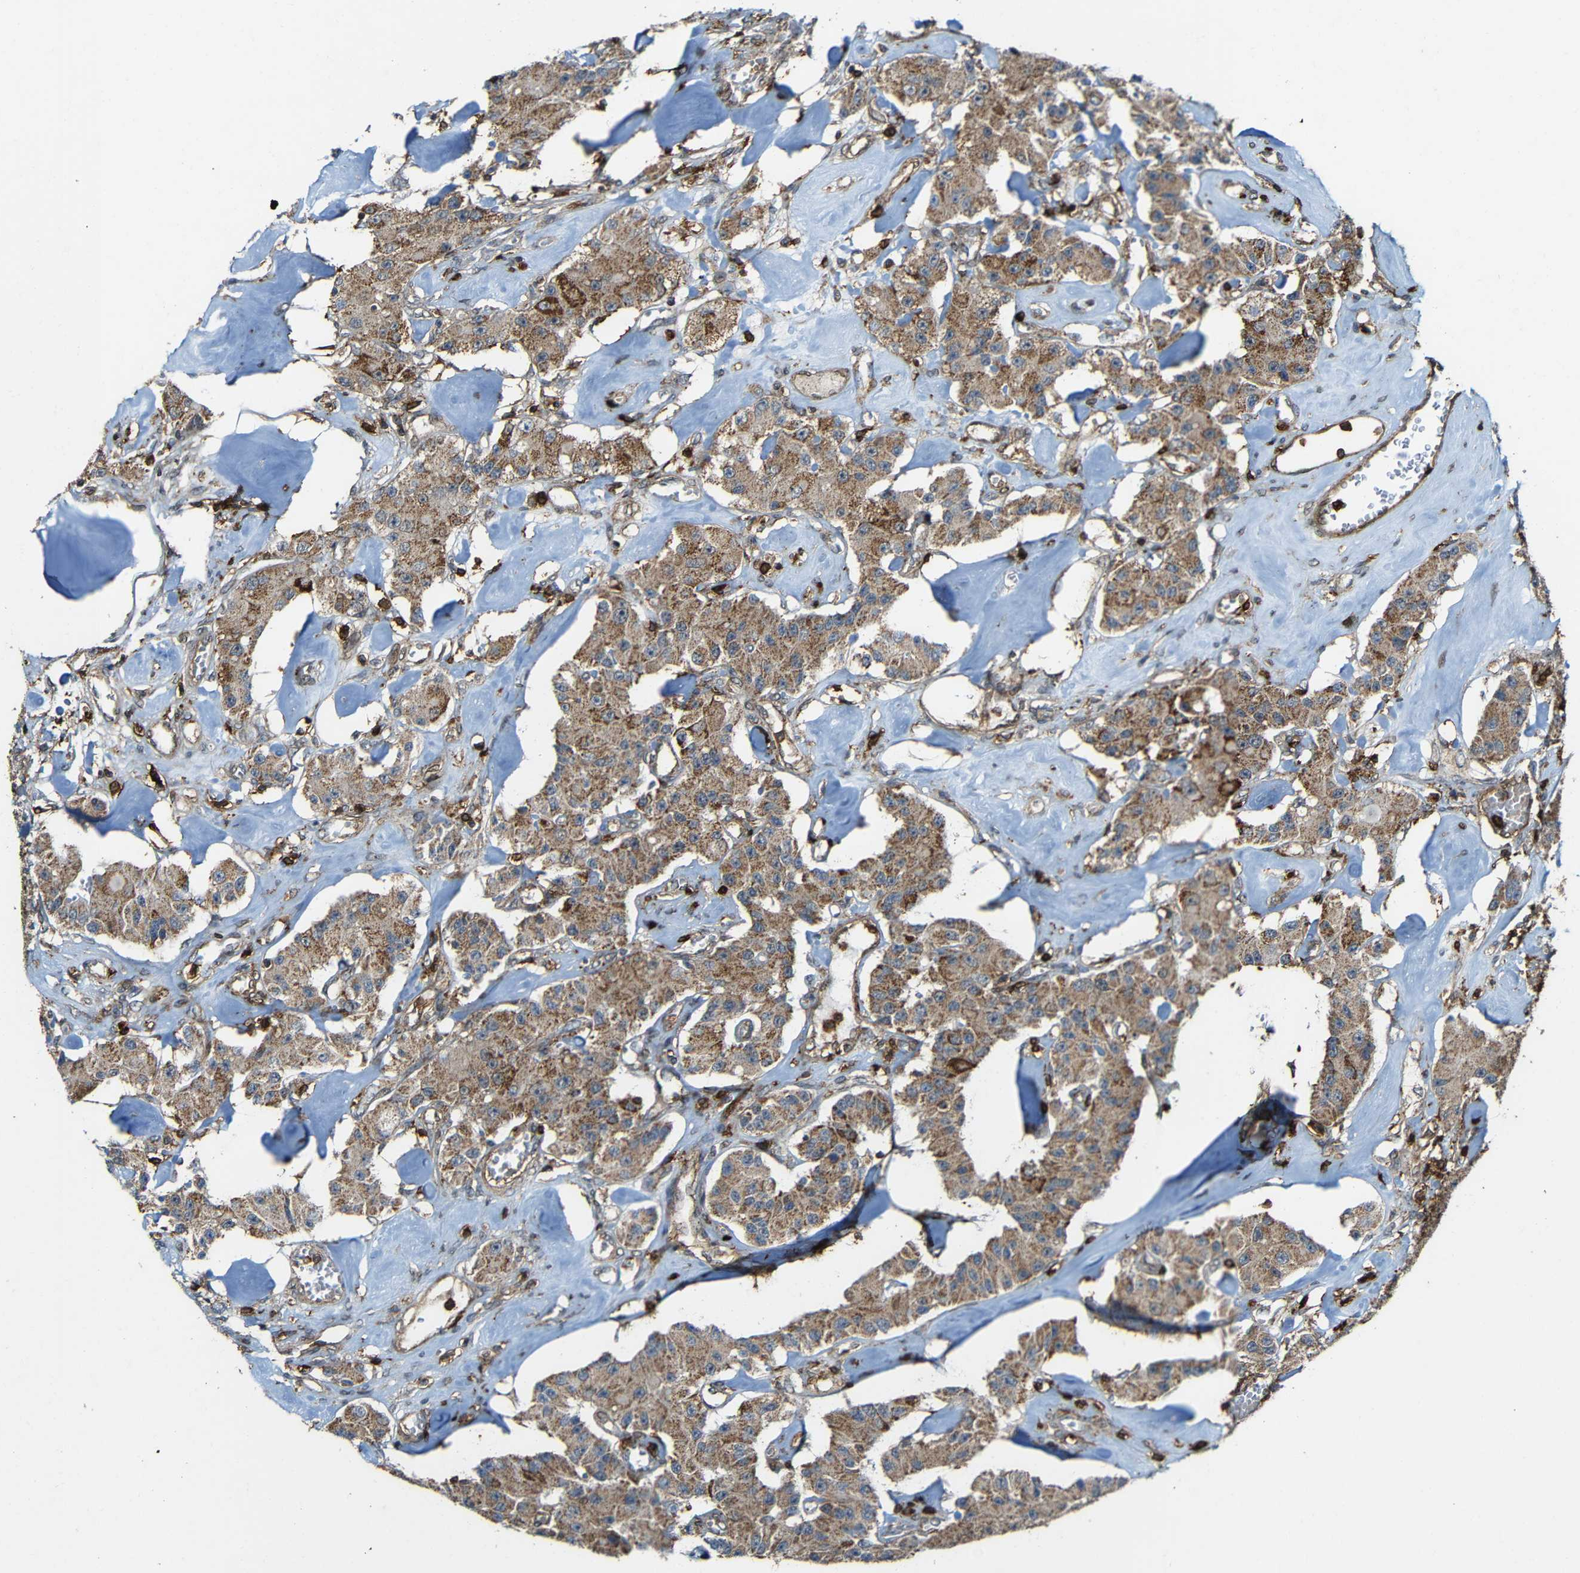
{"staining": {"intensity": "moderate", "quantity": ">75%", "location": "cytoplasmic/membranous"}, "tissue": "carcinoid", "cell_type": "Tumor cells", "image_type": "cancer", "snomed": [{"axis": "morphology", "description": "Carcinoid, malignant, NOS"}, {"axis": "topography", "description": "Pancreas"}], "caption": "The immunohistochemical stain labels moderate cytoplasmic/membranous expression in tumor cells of carcinoid (malignant) tissue.", "gene": "C1GALT1", "patient": {"sex": "male", "age": 41}}